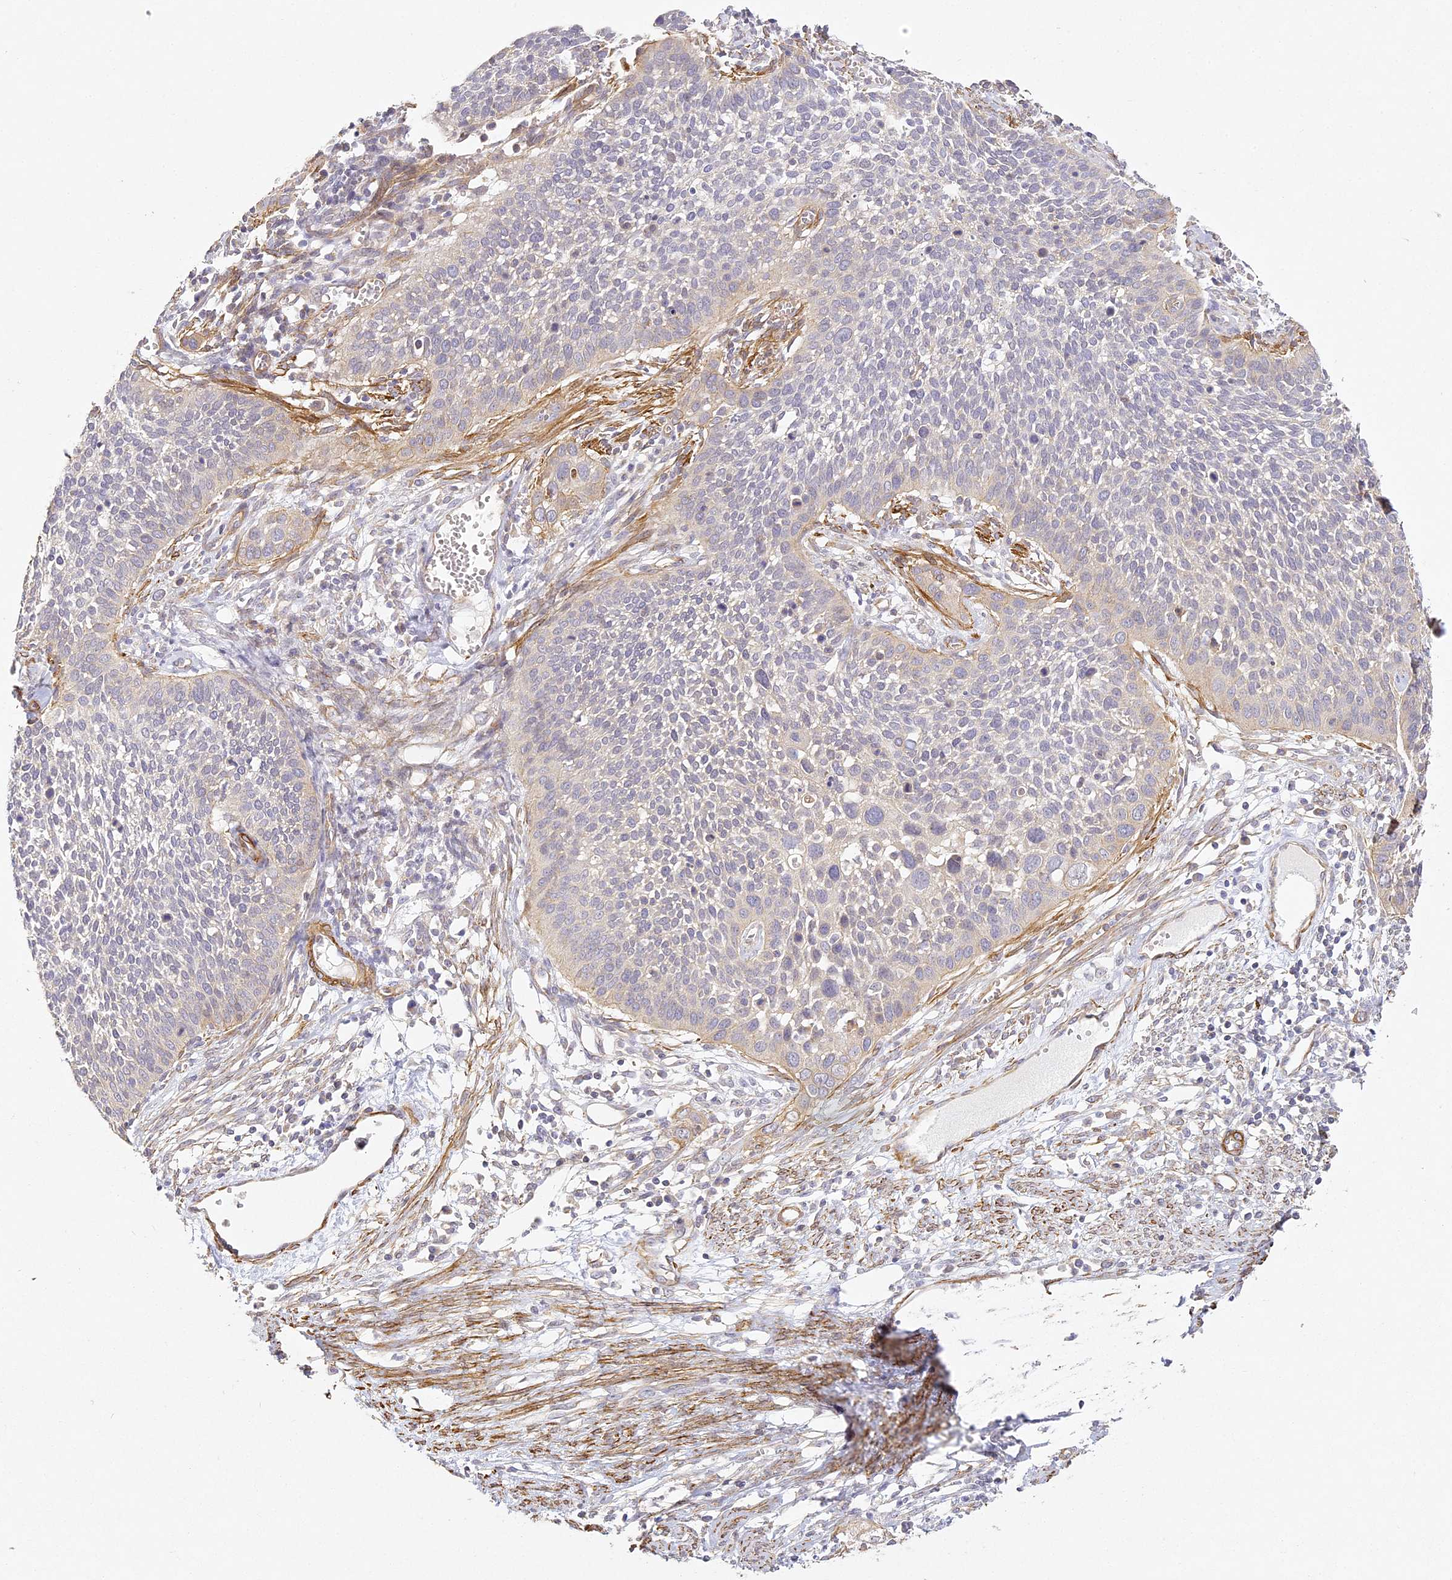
{"staining": {"intensity": "negative", "quantity": "none", "location": "none"}, "tissue": "cervical cancer", "cell_type": "Tumor cells", "image_type": "cancer", "snomed": [{"axis": "morphology", "description": "Squamous cell carcinoma, NOS"}, {"axis": "topography", "description": "Cervix"}], "caption": "DAB immunohistochemical staining of human cervical squamous cell carcinoma shows no significant staining in tumor cells.", "gene": "MED28", "patient": {"sex": "female", "age": 34}}